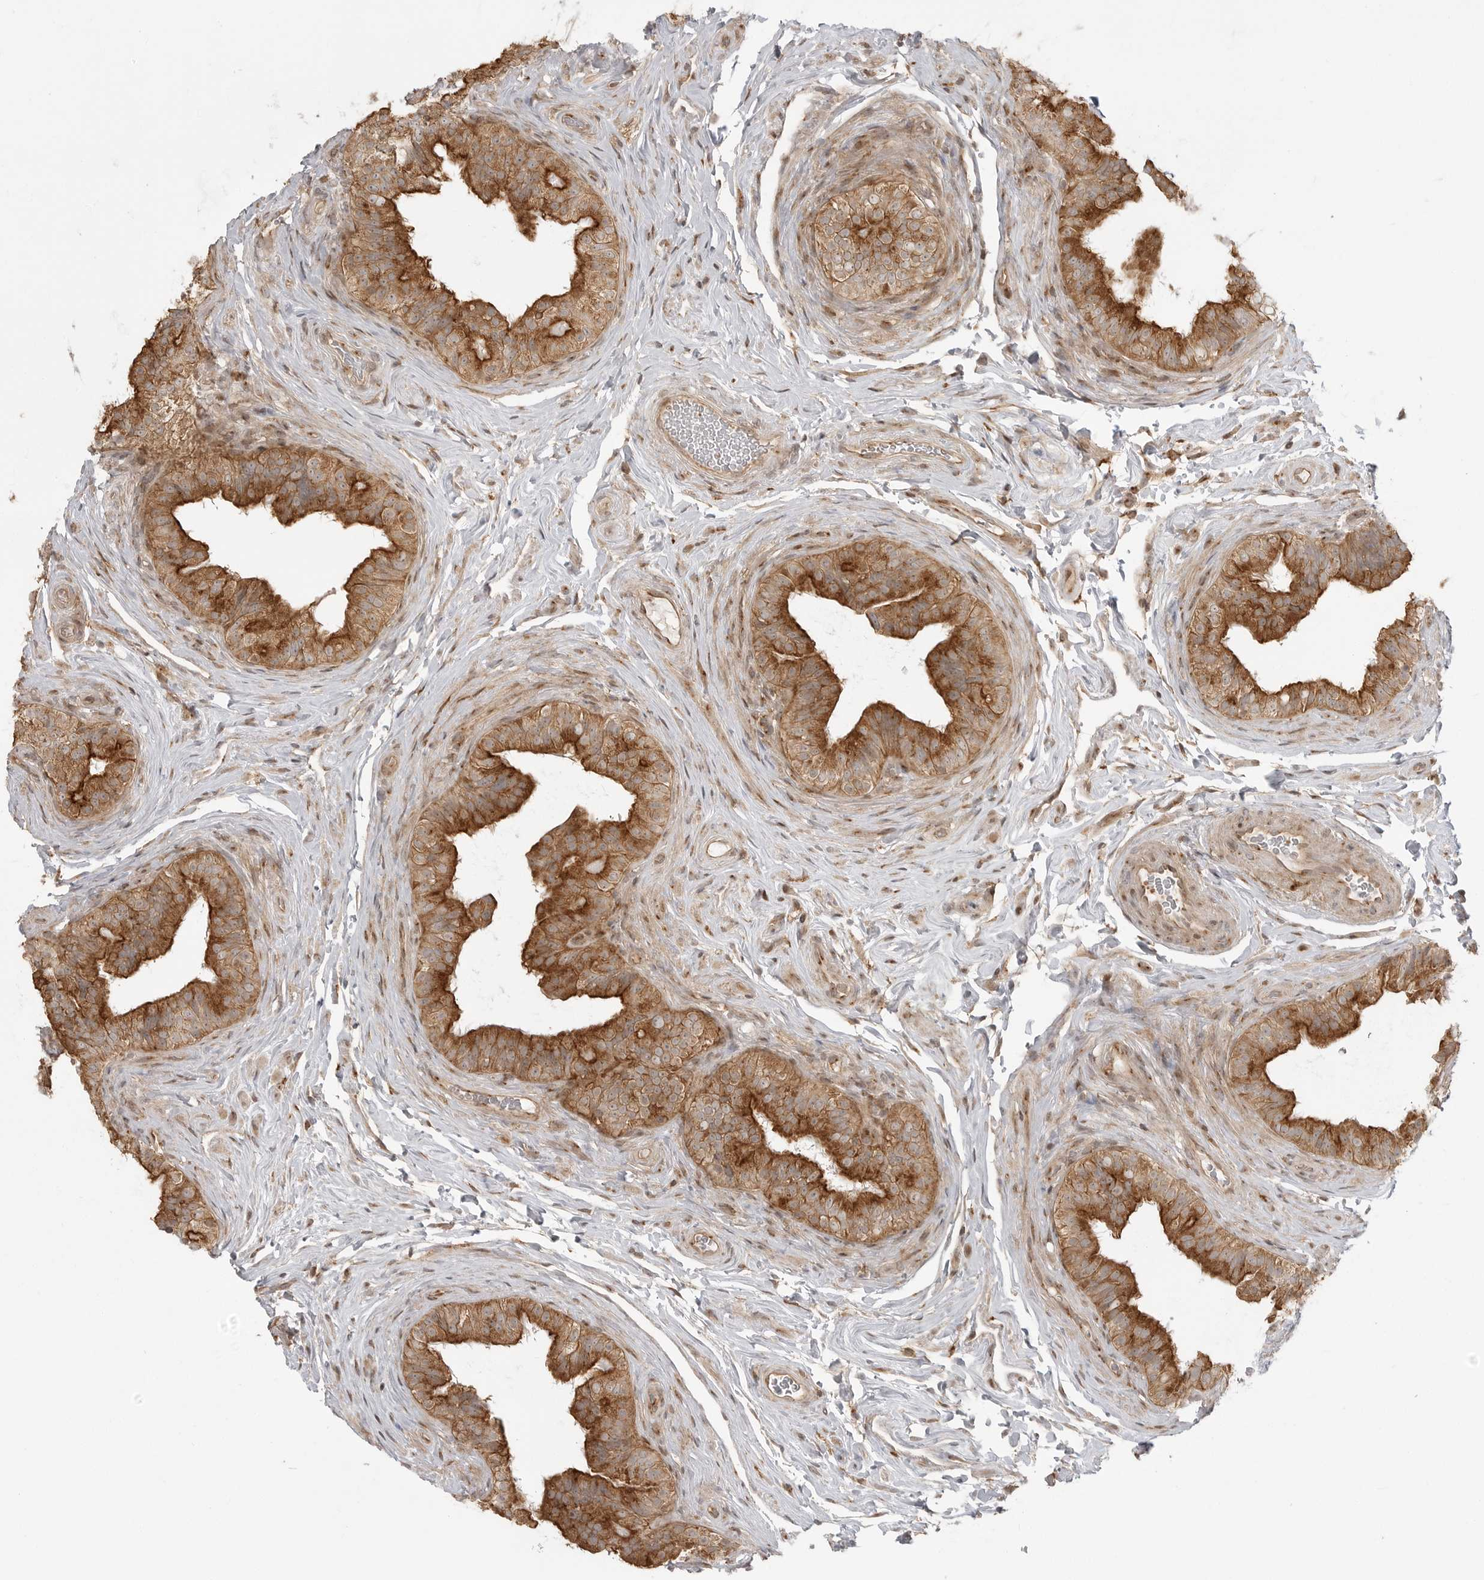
{"staining": {"intensity": "strong", "quantity": ">75%", "location": "cytoplasmic/membranous"}, "tissue": "epididymis", "cell_type": "Glandular cells", "image_type": "normal", "snomed": [{"axis": "morphology", "description": "Normal tissue, NOS"}, {"axis": "topography", "description": "Epididymis"}], "caption": "Strong cytoplasmic/membranous staining is present in about >75% of glandular cells in unremarkable epididymis. The staining is performed using DAB brown chromogen to label protein expression. The nuclei are counter-stained blue using hematoxylin.", "gene": "FAT3", "patient": {"sex": "male", "age": 49}}